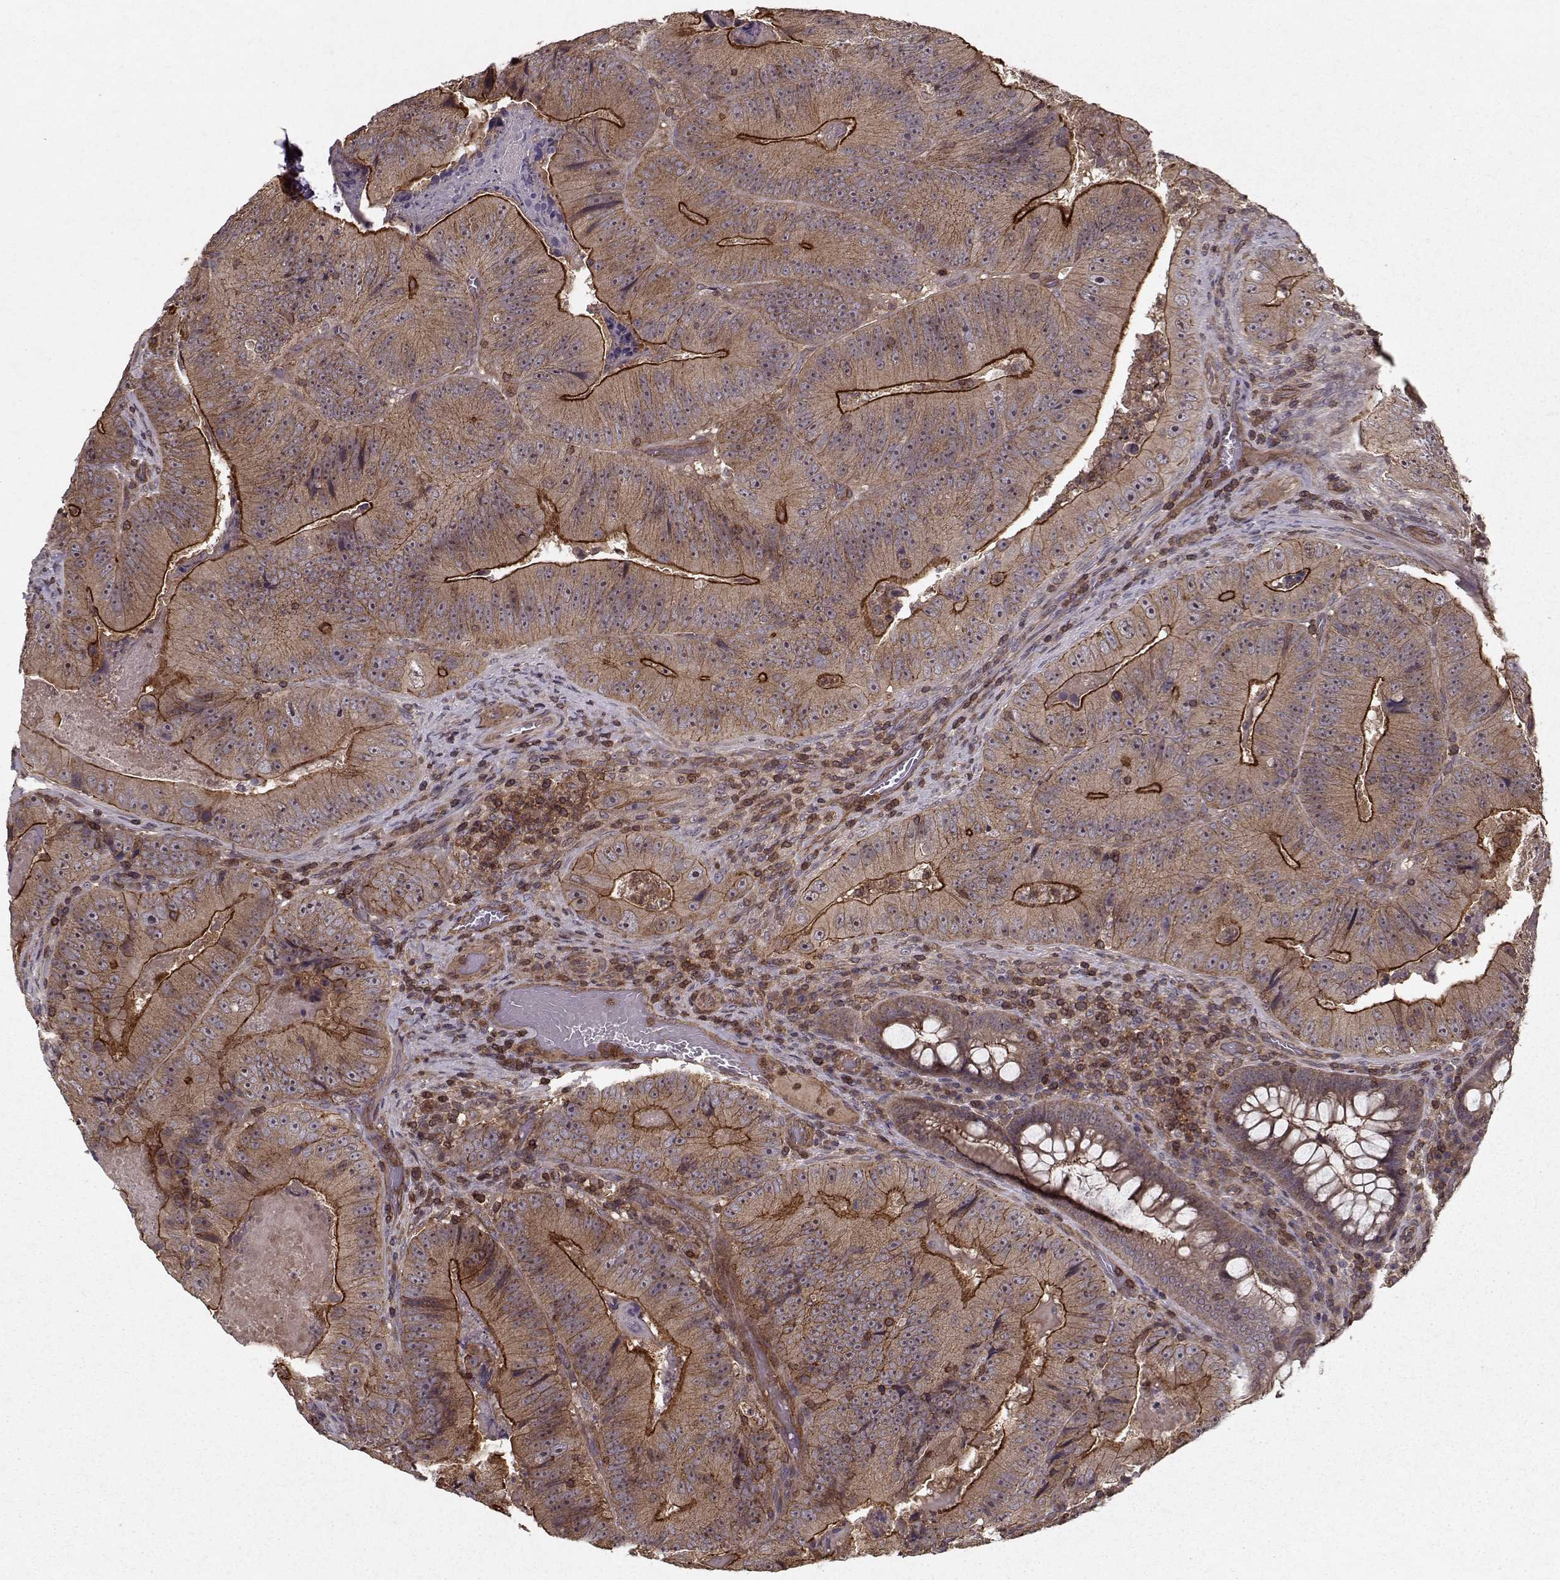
{"staining": {"intensity": "strong", "quantity": "25%-75%", "location": "cytoplasmic/membranous"}, "tissue": "colorectal cancer", "cell_type": "Tumor cells", "image_type": "cancer", "snomed": [{"axis": "morphology", "description": "Adenocarcinoma, NOS"}, {"axis": "topography", "description": "Colon"}], "caption": "Adenocarcinoma (colorectal) stained with DAB immunohistochemistry (IHC) reveals high levels of strong cytoplasmic/membranous positivity in approximately 25%-75% of tumor cells.", "gene": "PPP1R12A", "patient": {"sex": "female", "age": 86}}